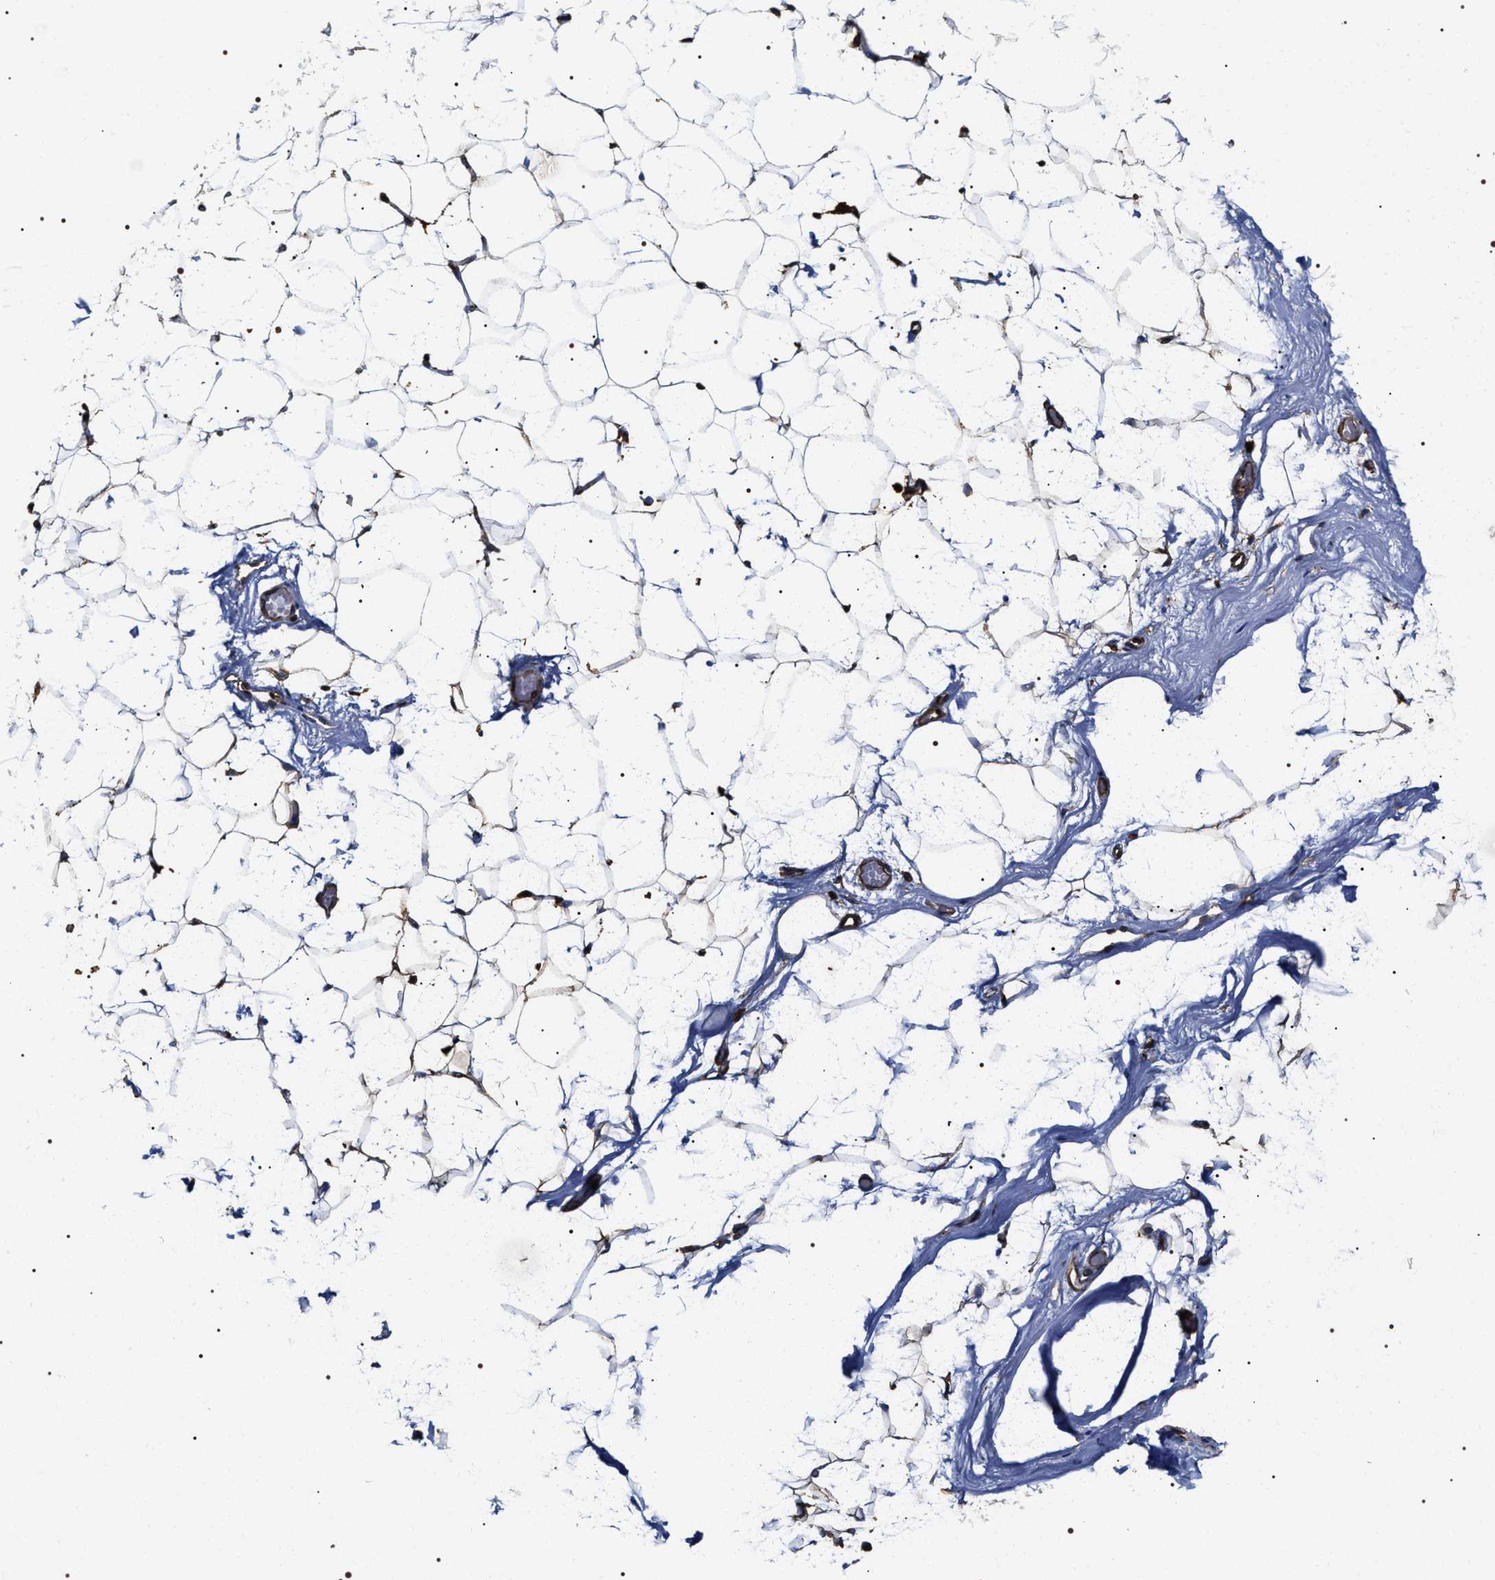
{"staining": {"intensity": "strong", "quantity": ">75%", "location": "cytoplasmic/membranous"}, "tissue": "adipose tissue", "cell_type": "Adipocytes", "image_type": "normal", "snomed": [{"axis": "morphology", "description": "Normal tissue, NOS"}, {"axis": "topography", "description": "Breast"}, {"axis": "topography", "description": "Soft tissue"}], "caption": "About >75% of adipocytes in benign adipose tissue show strong cytoplasmic/membranous protein staining as visualized by brown immunohistochemical staining.", "gene": "SERBP1", "patient": {"sex": "female", "age": 75}}